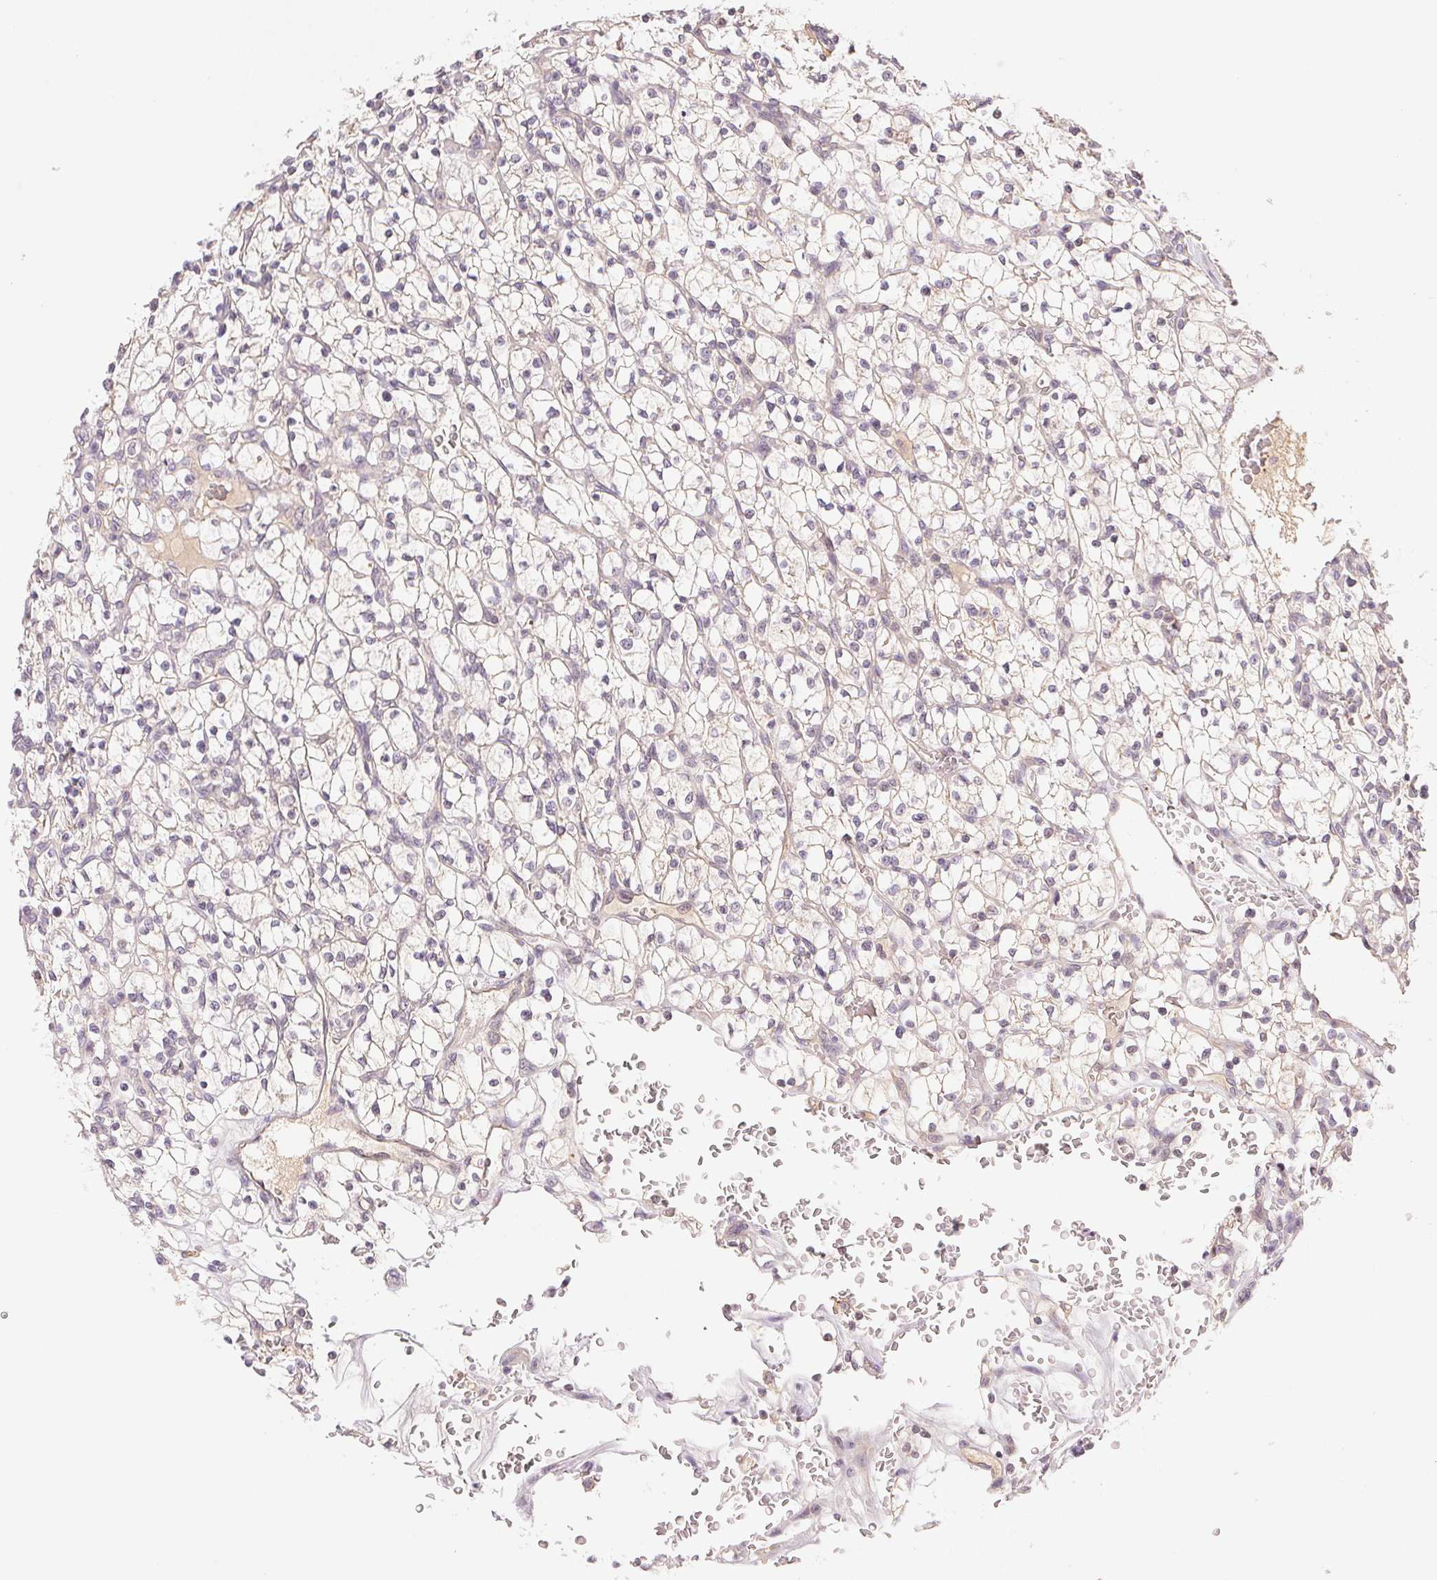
{"staining": {"intensity": "negative", "quantity": "none", "location": "none"}, "tissue": "renal cancer", "cell_type": "Tumor cells", "image_type": "cancer", "snomed": [{"axis": "morphology", "description": "Adenocarcinoma, NOS"}, {"axis": "topography", "description": "Kidney"}], "caption": "DAB immunohistochemical staining of renal adenocarcinoma shows no significant expression in tumor cells.", "gene": "BNIP5", "patient": {"sex": "female", "age": 64}}